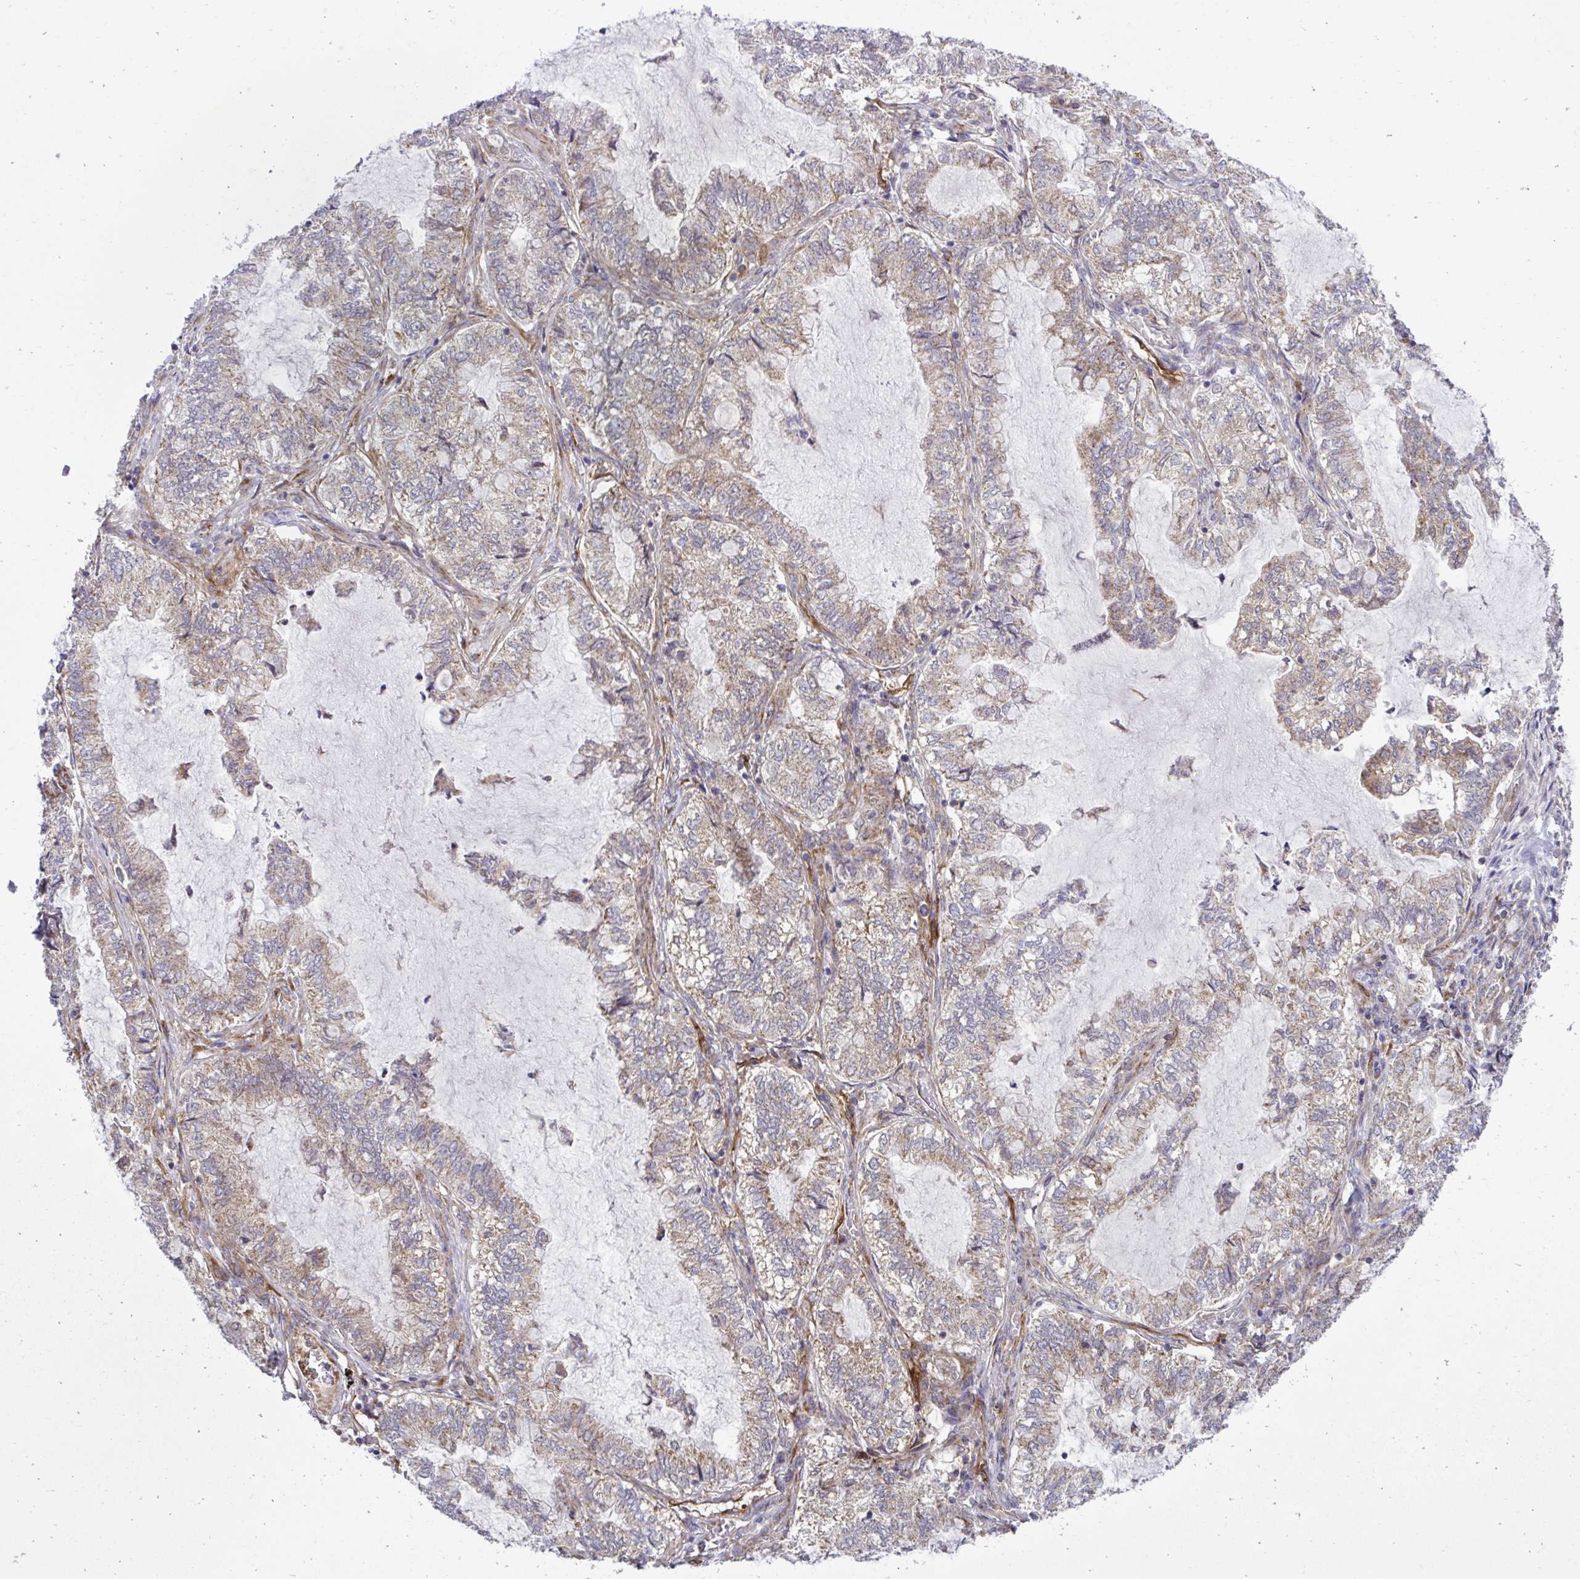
{"staining": {"intensity": "weak", "quantity": "25%-75%", "location": "cytoplasmic/membranous"}, "tissue": "lung cancer", "cell_type": "Tumor cells", "image_type": "cancer", "snomed": [{"axis": "morphology", "description": "Adenocarcinoma, NOS"}, {"axis": "topography", "description": "Lymph node"}, {"axis": "topography", "description": "Lung"}], "caption": "The micrograph displays staining of lung adenocarcinoma, revealing weak cytoplasmic/membranous protein staining (brown color) within tumor cells. (Stains: DAB (3,3'-diaminobenzidine) in brown, nuclei in blue, Microscopy: brightfield microscopy at high magnification).", "gene": "LIMS1", "patient": {"sex": "male", "age": 66}}